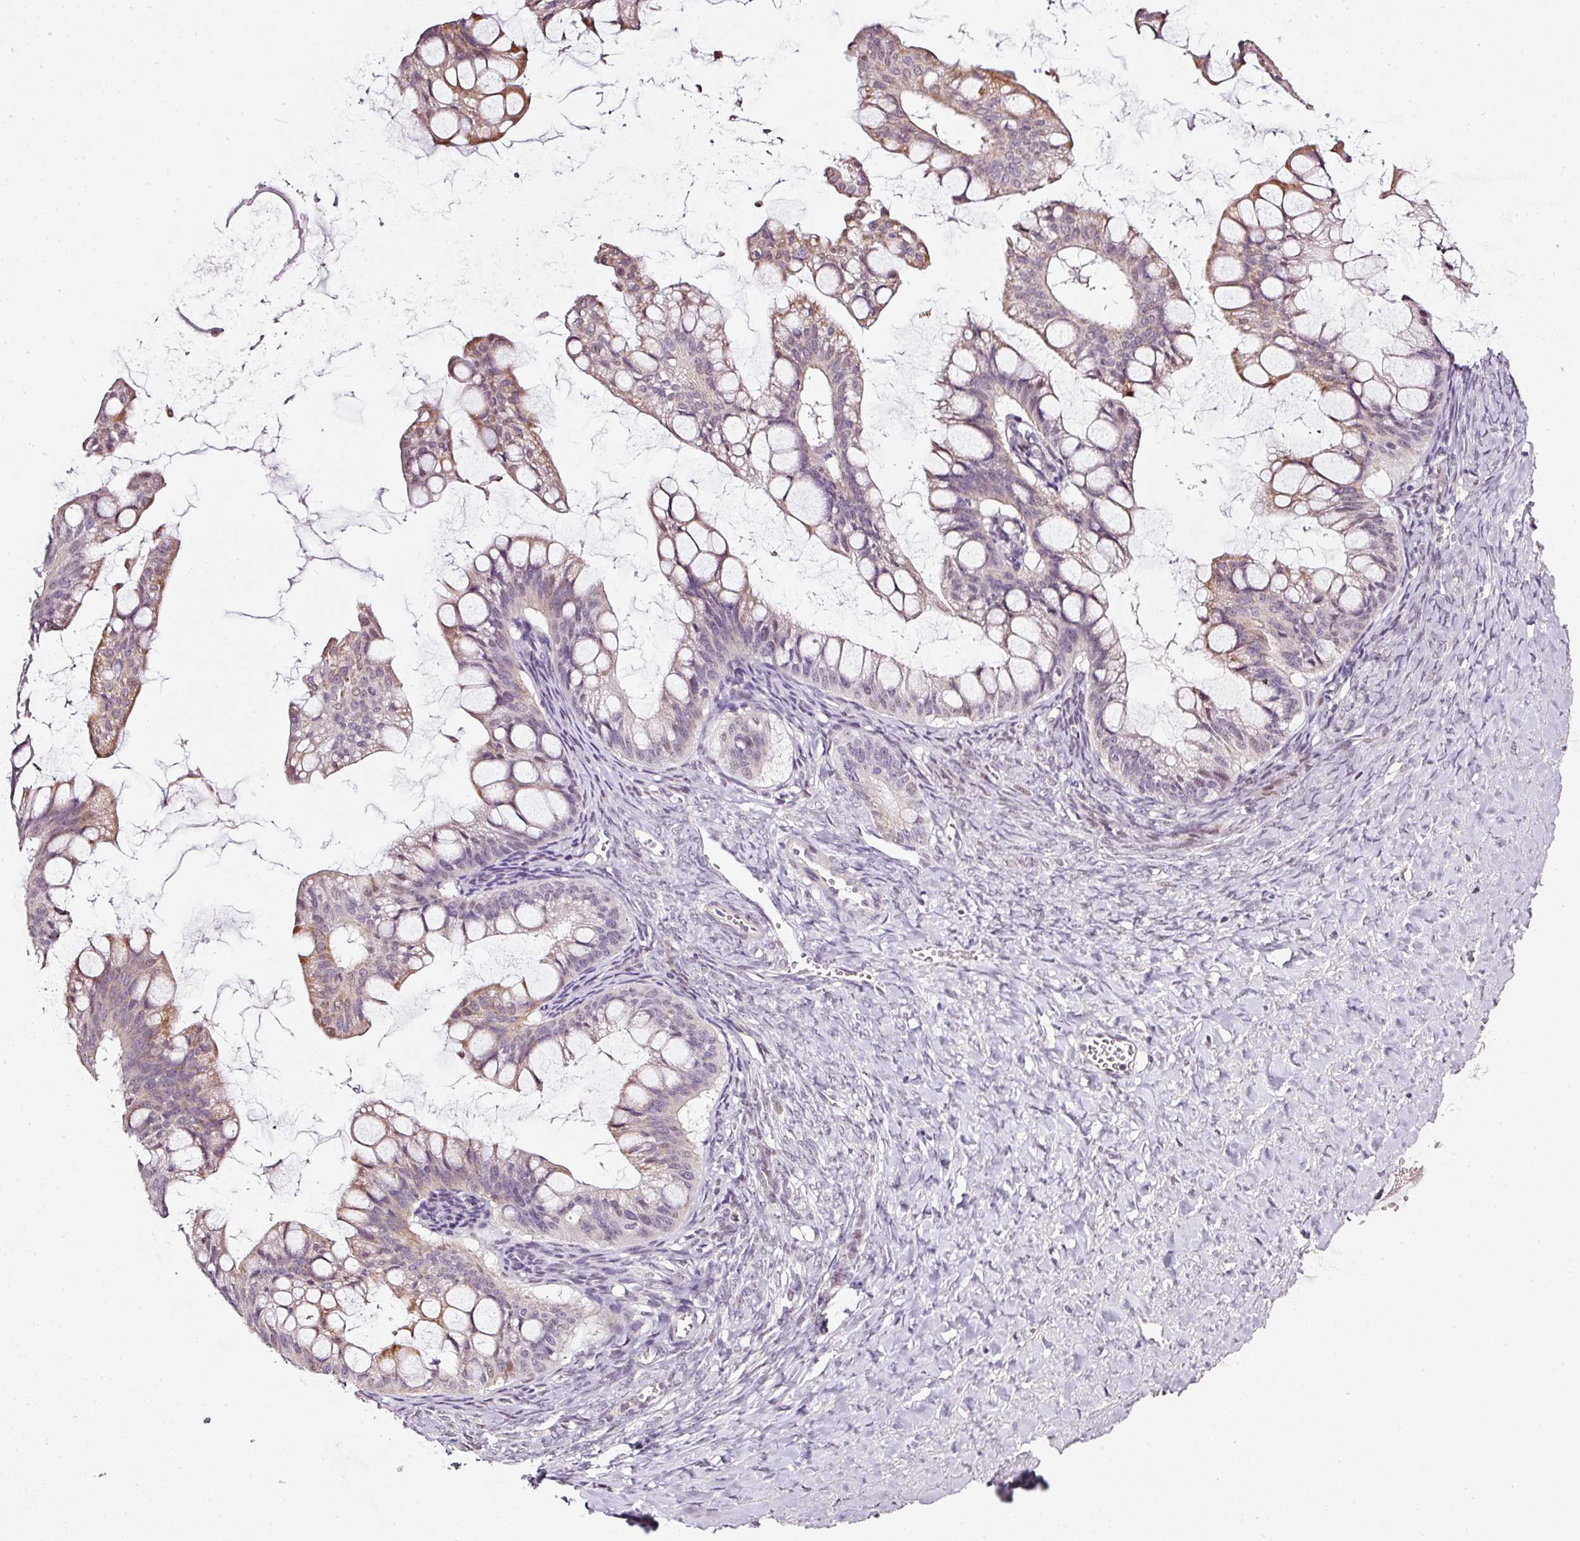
{"staining": {"intensity": "moderate", "quantity": "<25%", "location": "cytoplasmic/membranous"}, "tissue": "ovarian cancer", "cell_type": "Tumor cells", "image_type": "cancer", "snomed": [{"axis": "morphology", "description": "Cystadenocarcinoma, mucinous, NOS"}, {"axis": "topography", "description": "Ovary"}], "caption": "This micrograph reveals IHC staining of mucinous cystadenocarcinoma (ovarian), with low moderate cytoplasmic/membranous positivity in about <25% of tumor cells.", "gene": "NRDE2", "patient": {"sex": "female", "age": 73}}